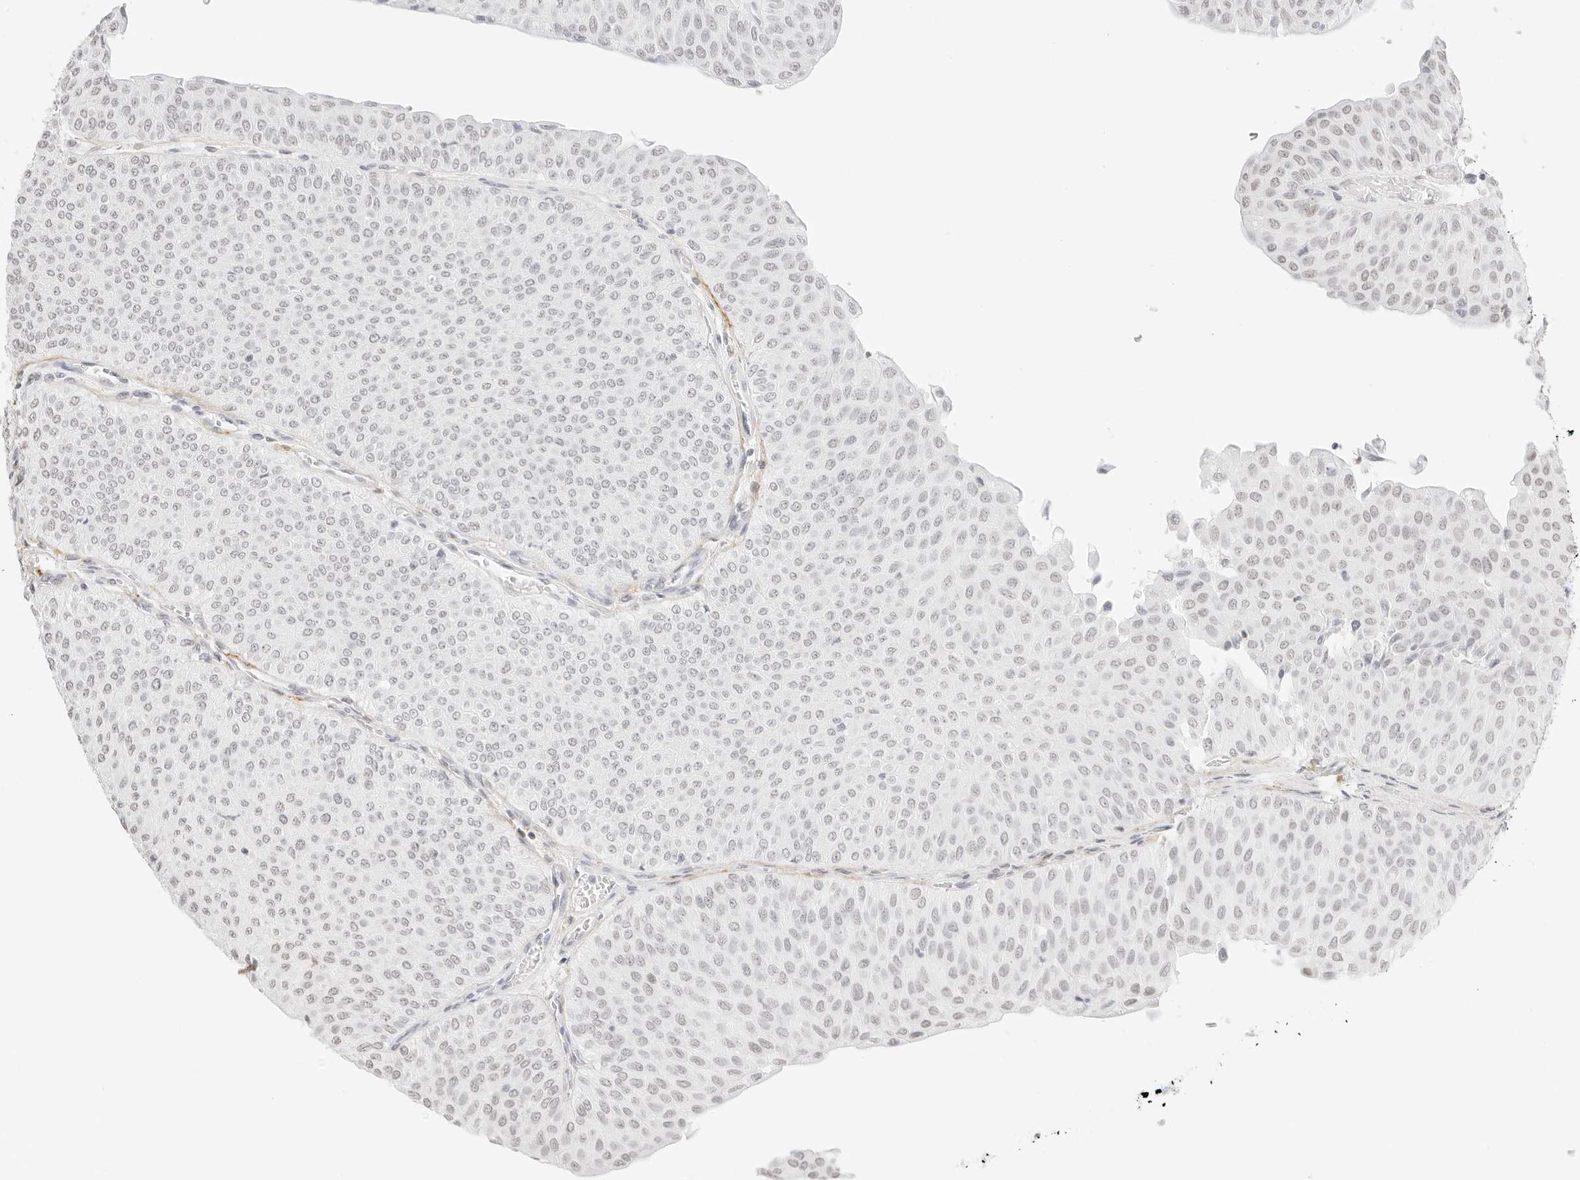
{"staining": {"intensity": "negative", "quantity": "none", "location": "none"}, "tissue": "urothelial cancer", "cell_type": "Tumor cells", "image_type": "cancer", "snomed": [{"axis": "morphology", "description": "Urothelial carcinoma, Low grade"}, {"axis": "topography", "description": "Urinary bladder"}], "caption": "IHC photomicrograph of neoplastic tissue: human urothelial cancer stained with DAB demonstrates no significant protein expression in tumor cells.", "gene": "FBLN5", "patient": {"sex": "male", "age": 78}}